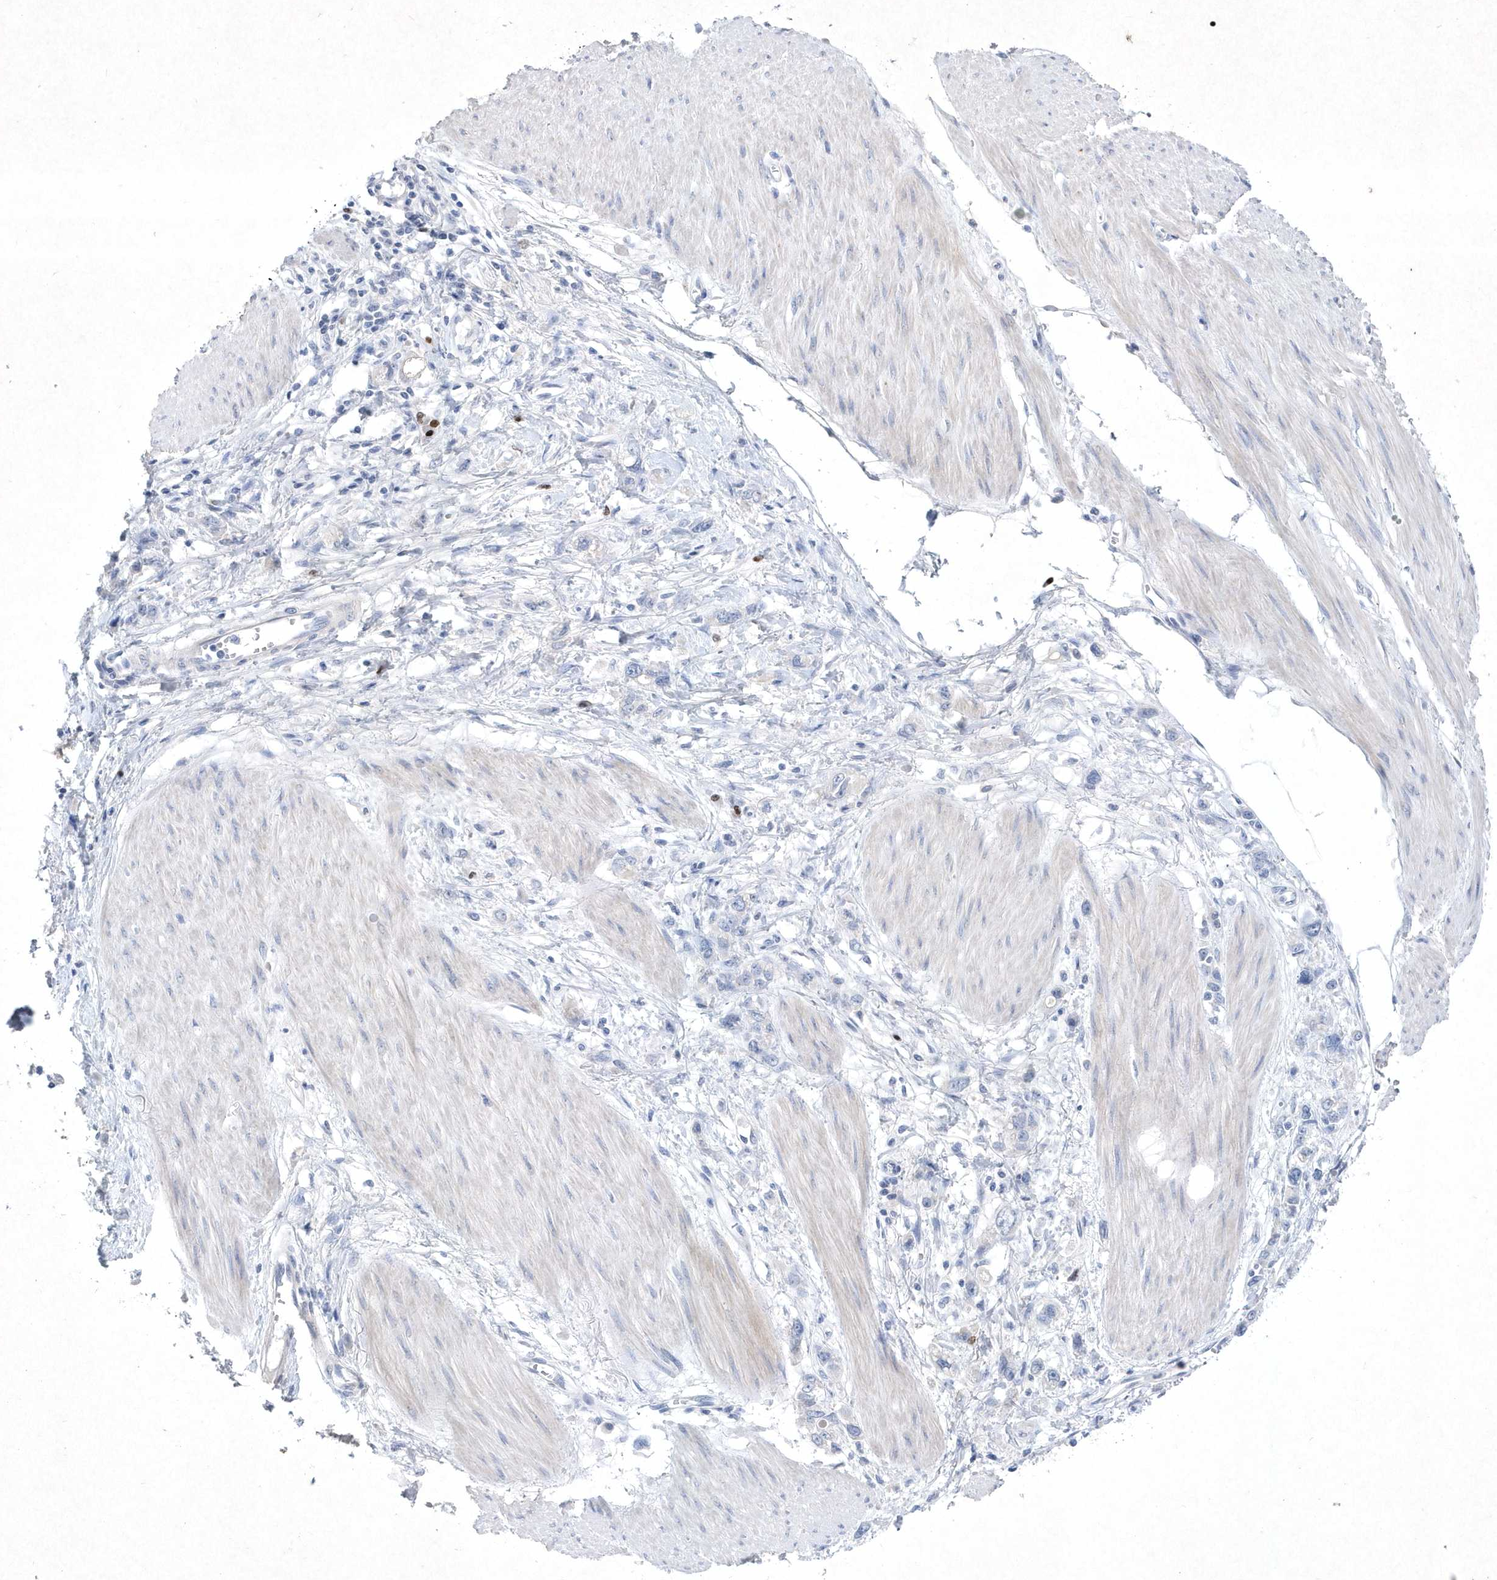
{"staining": {"intensity": "negative", "quantity": "none", "location": "none"}, "tissue": "stomach cancer", "cell_type": "Tumor cells", "image_type": "cancer", "snomed": [{"axis": "morphology", "description": "Adenocarcinoma, NOS"}, {"axis": "topography", "description": "Stomach"}], "caption": "A micrograph of human stomach cancer is negative for staining in tumor cells. (DAB IHC with hematoxylin counter stain).", "gene": "BHLHA15", "patient": {"sex": "female", "age": 76}}